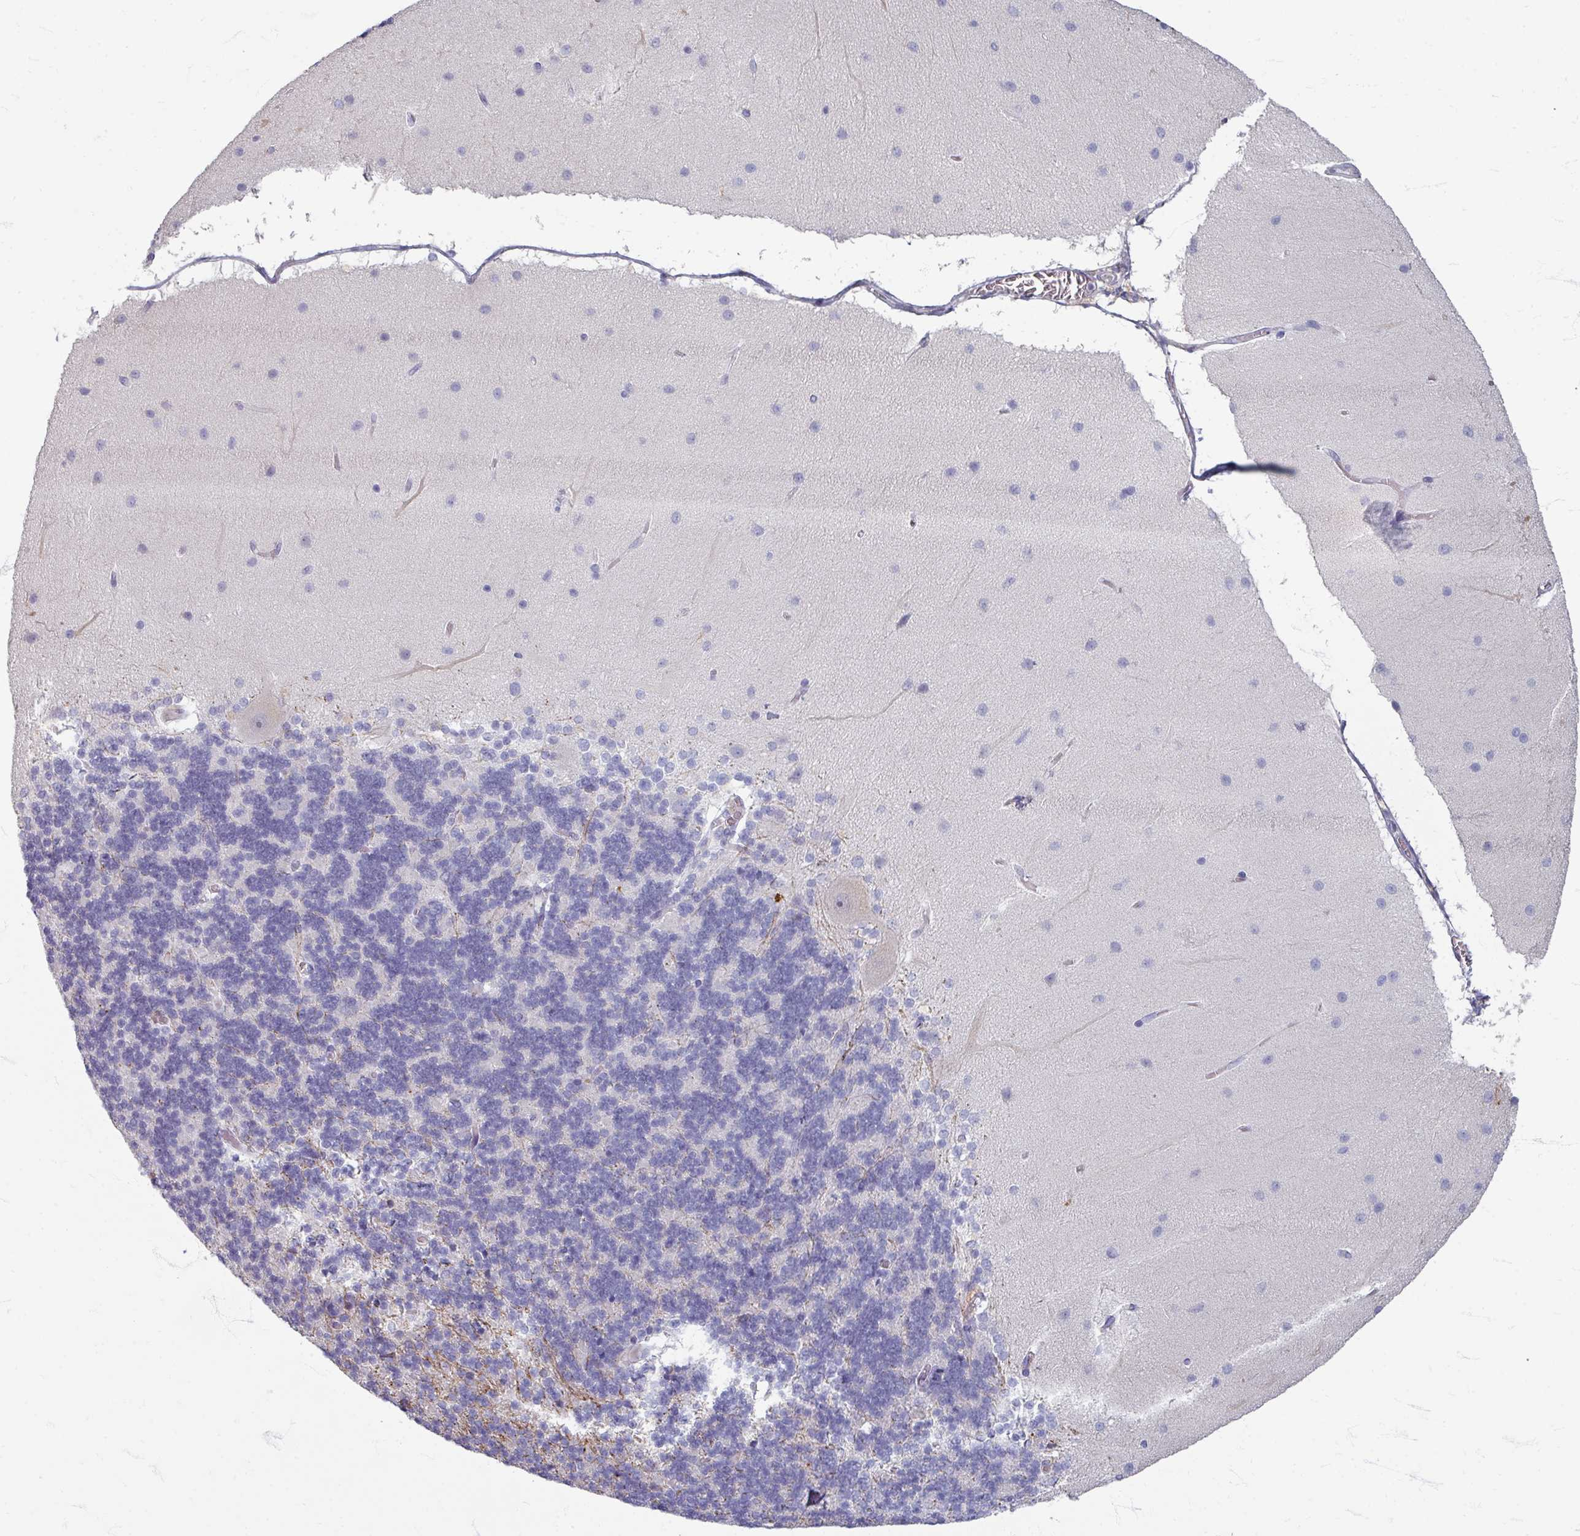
{"staining": {"intensity": "negative", "quantity": "none", "location": "none"}, "tissue": "cerebellum", "cell_type": "Cells in granular layer", "image_type": "normal", "snomed": [{"axis": "morphology", "description": "Normal tissue, NOS"}, {"axis": "topography", "description": "Cerebellum"}], "caption": "High magnification brightfield microscopy of unremarkable cerebellum stained with DAB (3,3'-diaminobenzidine) (brown) and counterstained with hematoxylin (blue): cells in granular layer show no significant positivity.", "gene": "ZNF878", "patient": {"sex": "female", "age": 54}}